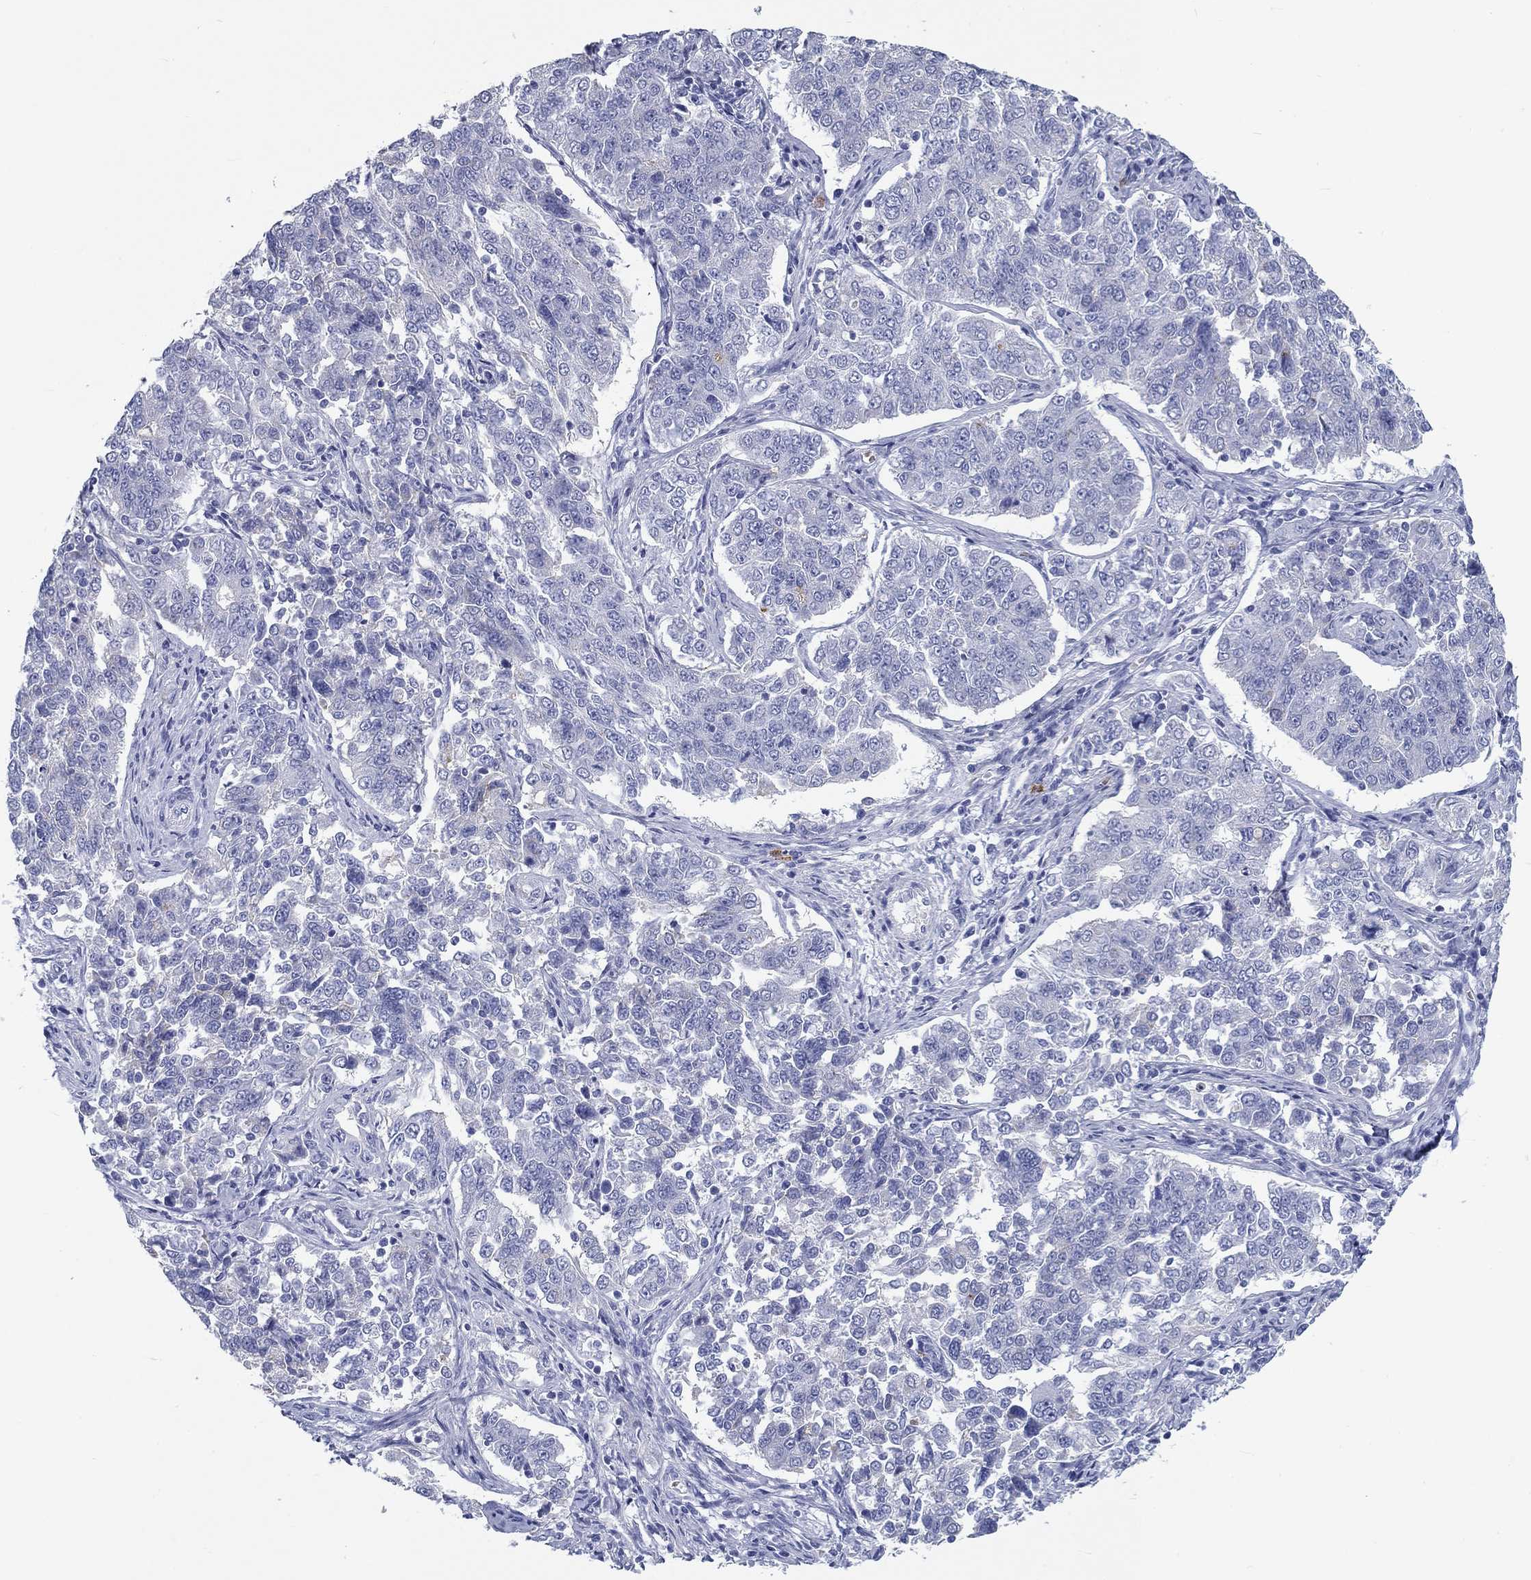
{"staining": {"intensity": "negative", "quantity": "none", "location": "none"}, "tissue": "endometrial cancer", "cell_type": "Tumor cells", "image_type": "cancer", "snomed": [{"axis": "morphology", "description": "Adenocarcinoma, NOS"}, {"axis": "topography", "description": "Endometrium"}], "caption": "Tumor cells show no significant protein staining in adenocarcinoma (endometrial). (Stains: DAB immunohistochemistry (IHC) with hematoxylin counter stain, Microscopy: brightfield microscopy at high magnification).", "gene": "CD40LG", "patient": {"sex": "female", "age": 43}}